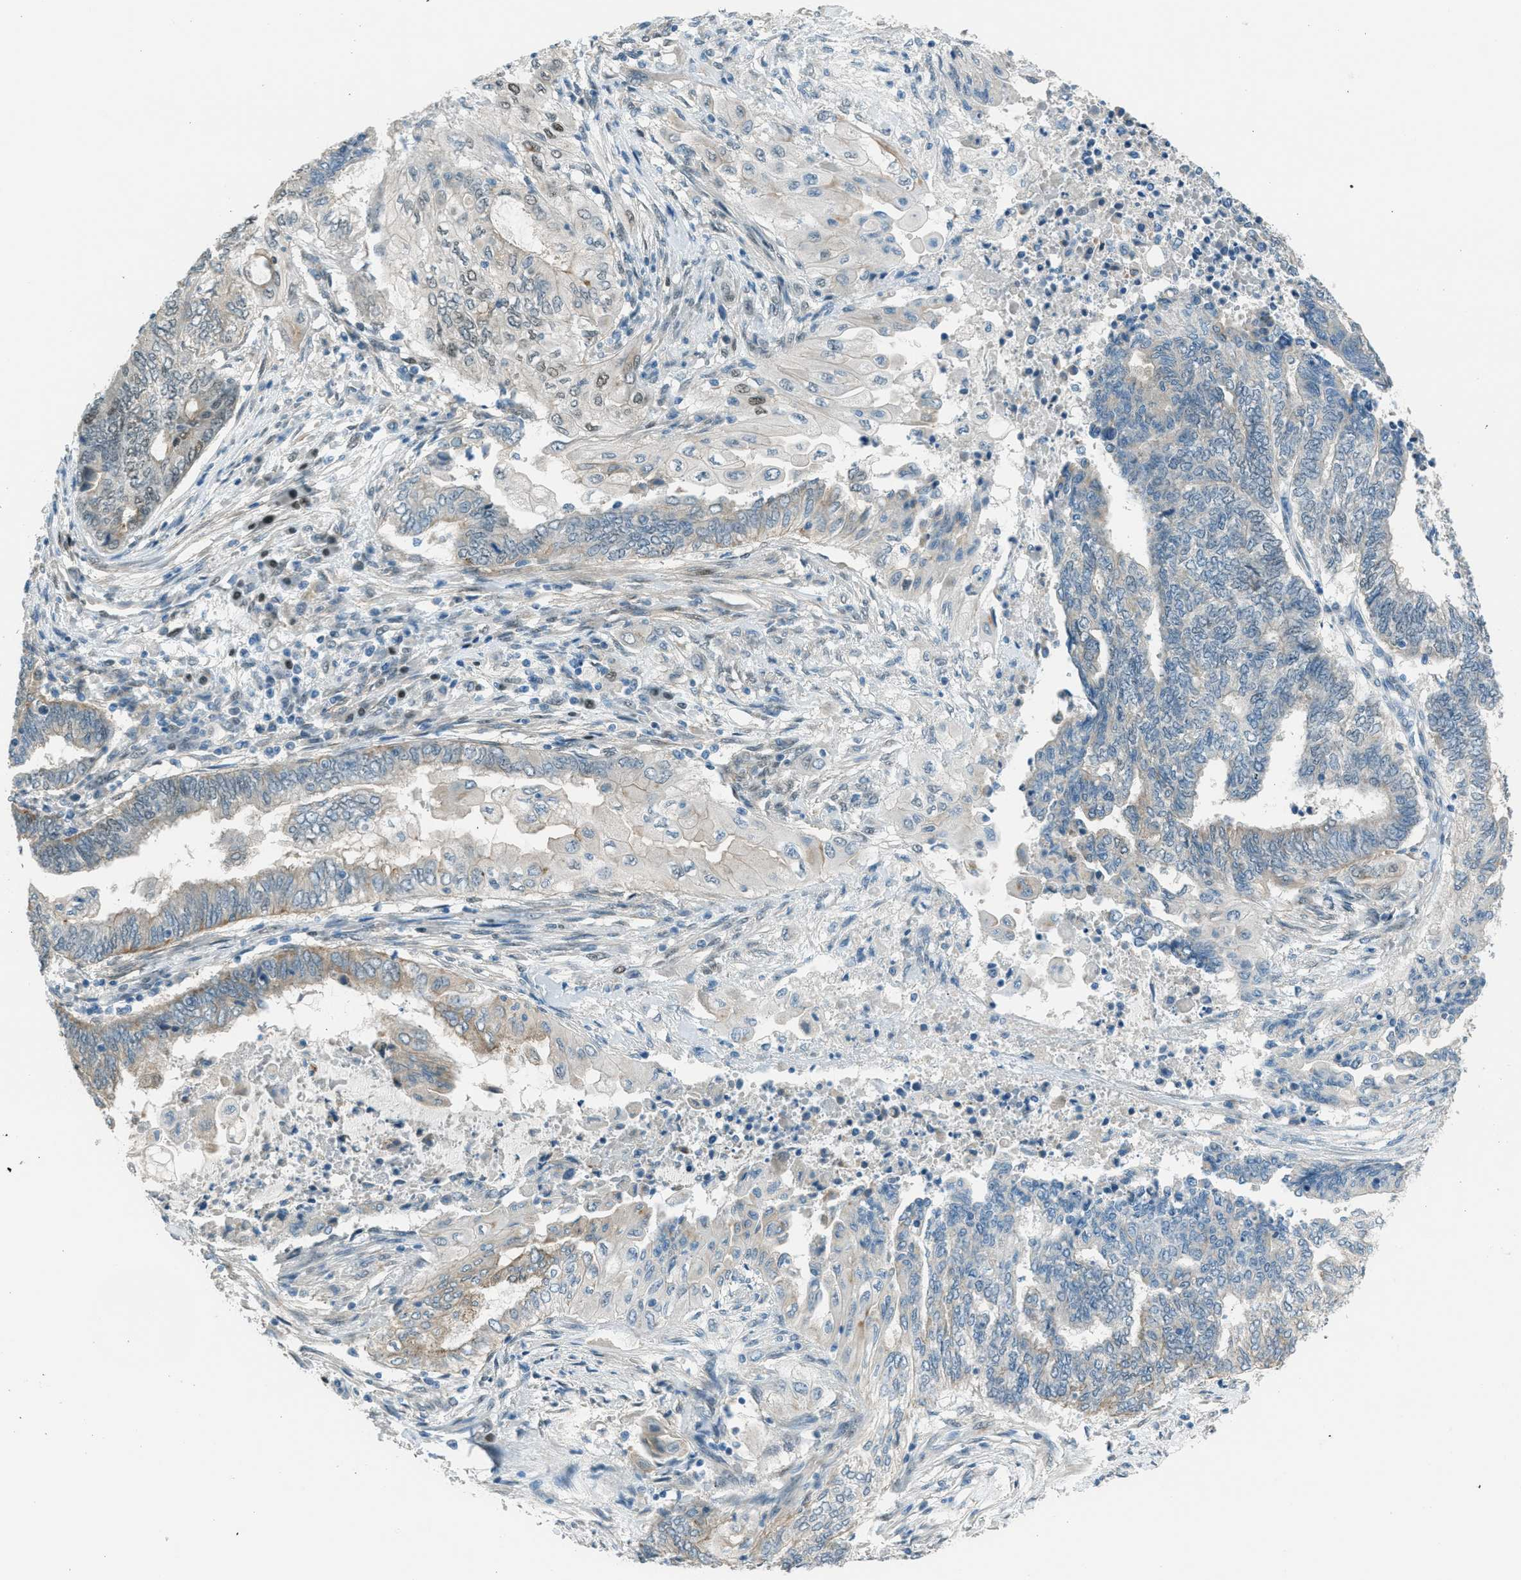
{"staining": {"intensity": "weak", "quantity": "25%-75%", "location": "cytoplasmic/membranous"}, "tissue": "endometrial cancer", "cell_type": "Tumor cells", "image_type": "cancer", "snomed": [{"axis": "morphology", "description": "Adenocarcinoma, NOS"}, {"axis": "topography", "description": "Uterus"}, {"axis": "topography", "description": "Endometrium"}], "caption": "High-power microscopy captured an immunohistochemistry histopathology image of endometrial adenocarcinoma, revealing weak cytoplasmic/membranous expression in about 25%-75% of tumor cells. (DAB IHC, brown staining for protein, blue staining for nuclei).", "gene": "TCF3", "patient": {"sex": "female", "age": 70}}